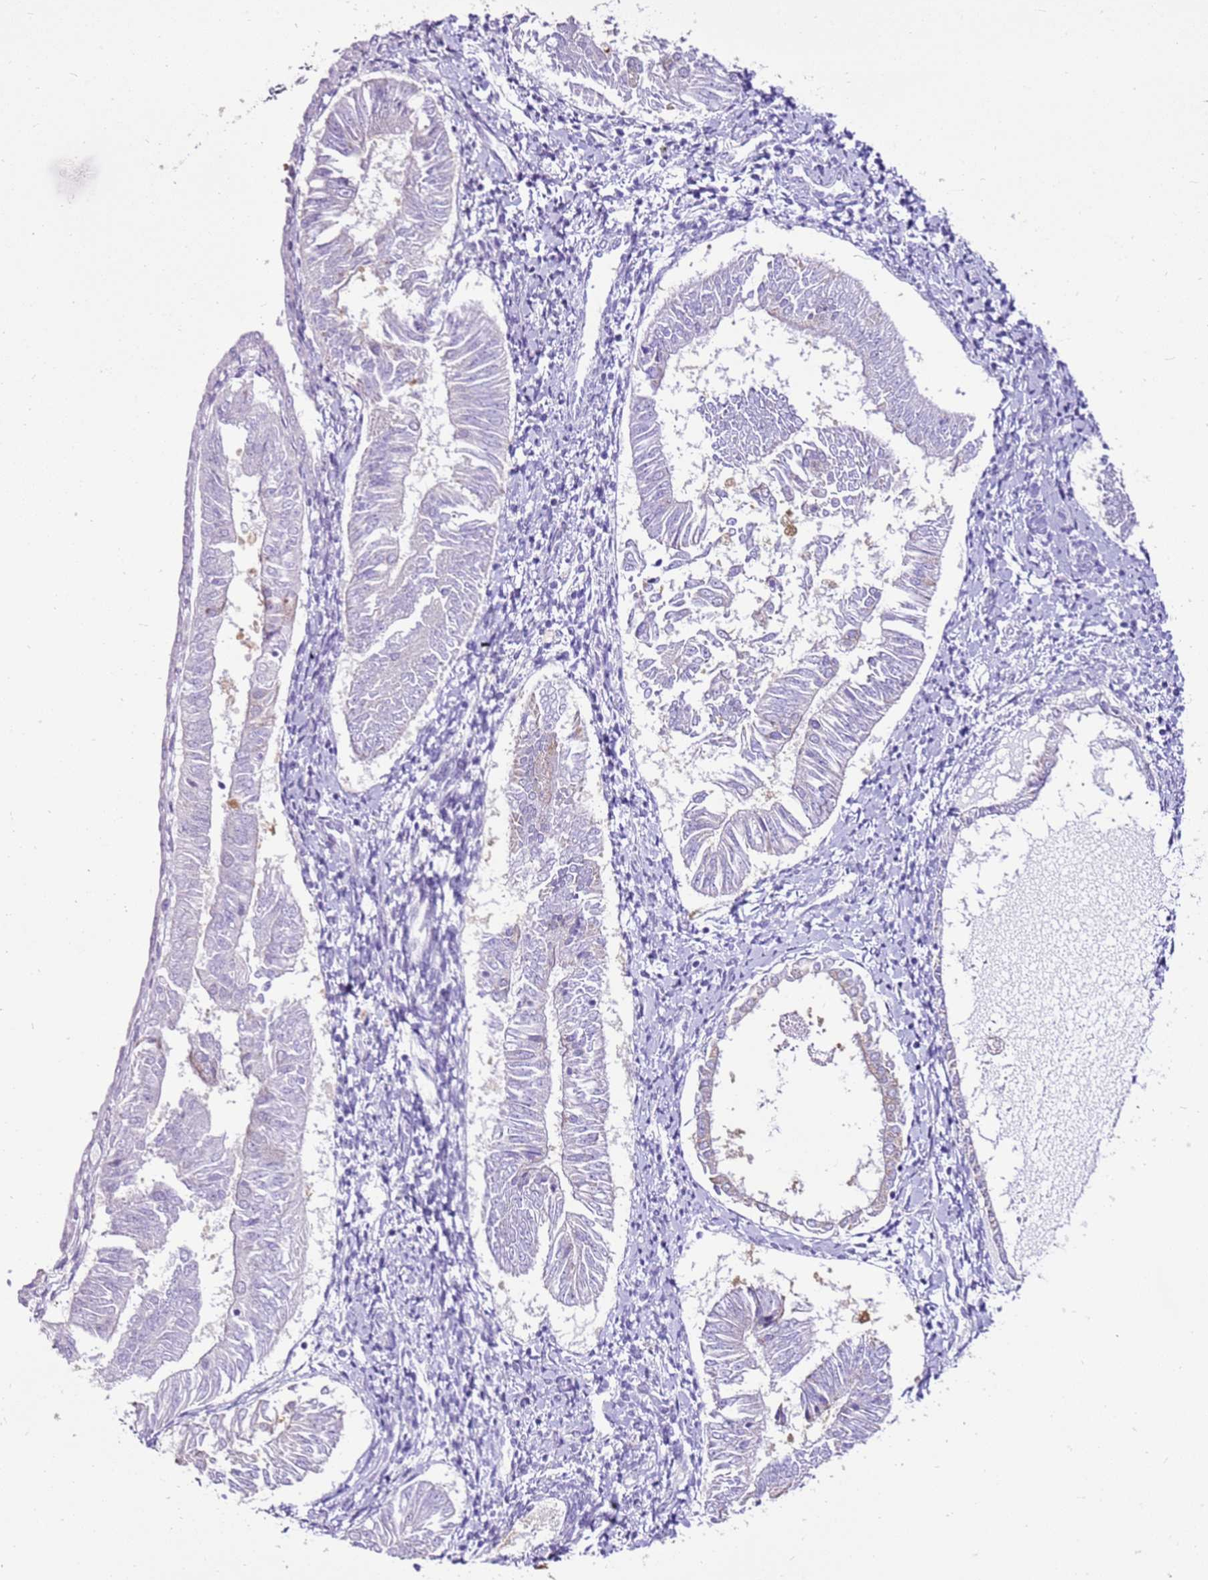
{"staining": {"intensity": "negative", "quantity": "none", "location": "none"}, "tissue": "endometrial cancer", "cell_type": "Tumor cells", "image_type": "cancer", "snomed": [{"axis": "morphology", "description": "Adenocarcinoma, NOS"}, {"axis": "topography", "description": "Endometrium"}], "caption": "An IHC photomicrograph of endometrial adenocarcinoma is shown. There is no staining in tumor cells of endometrial adenocarcinoma.", "gene": "SLC38A5", "patient": {"sex": "female", "age": 58}}